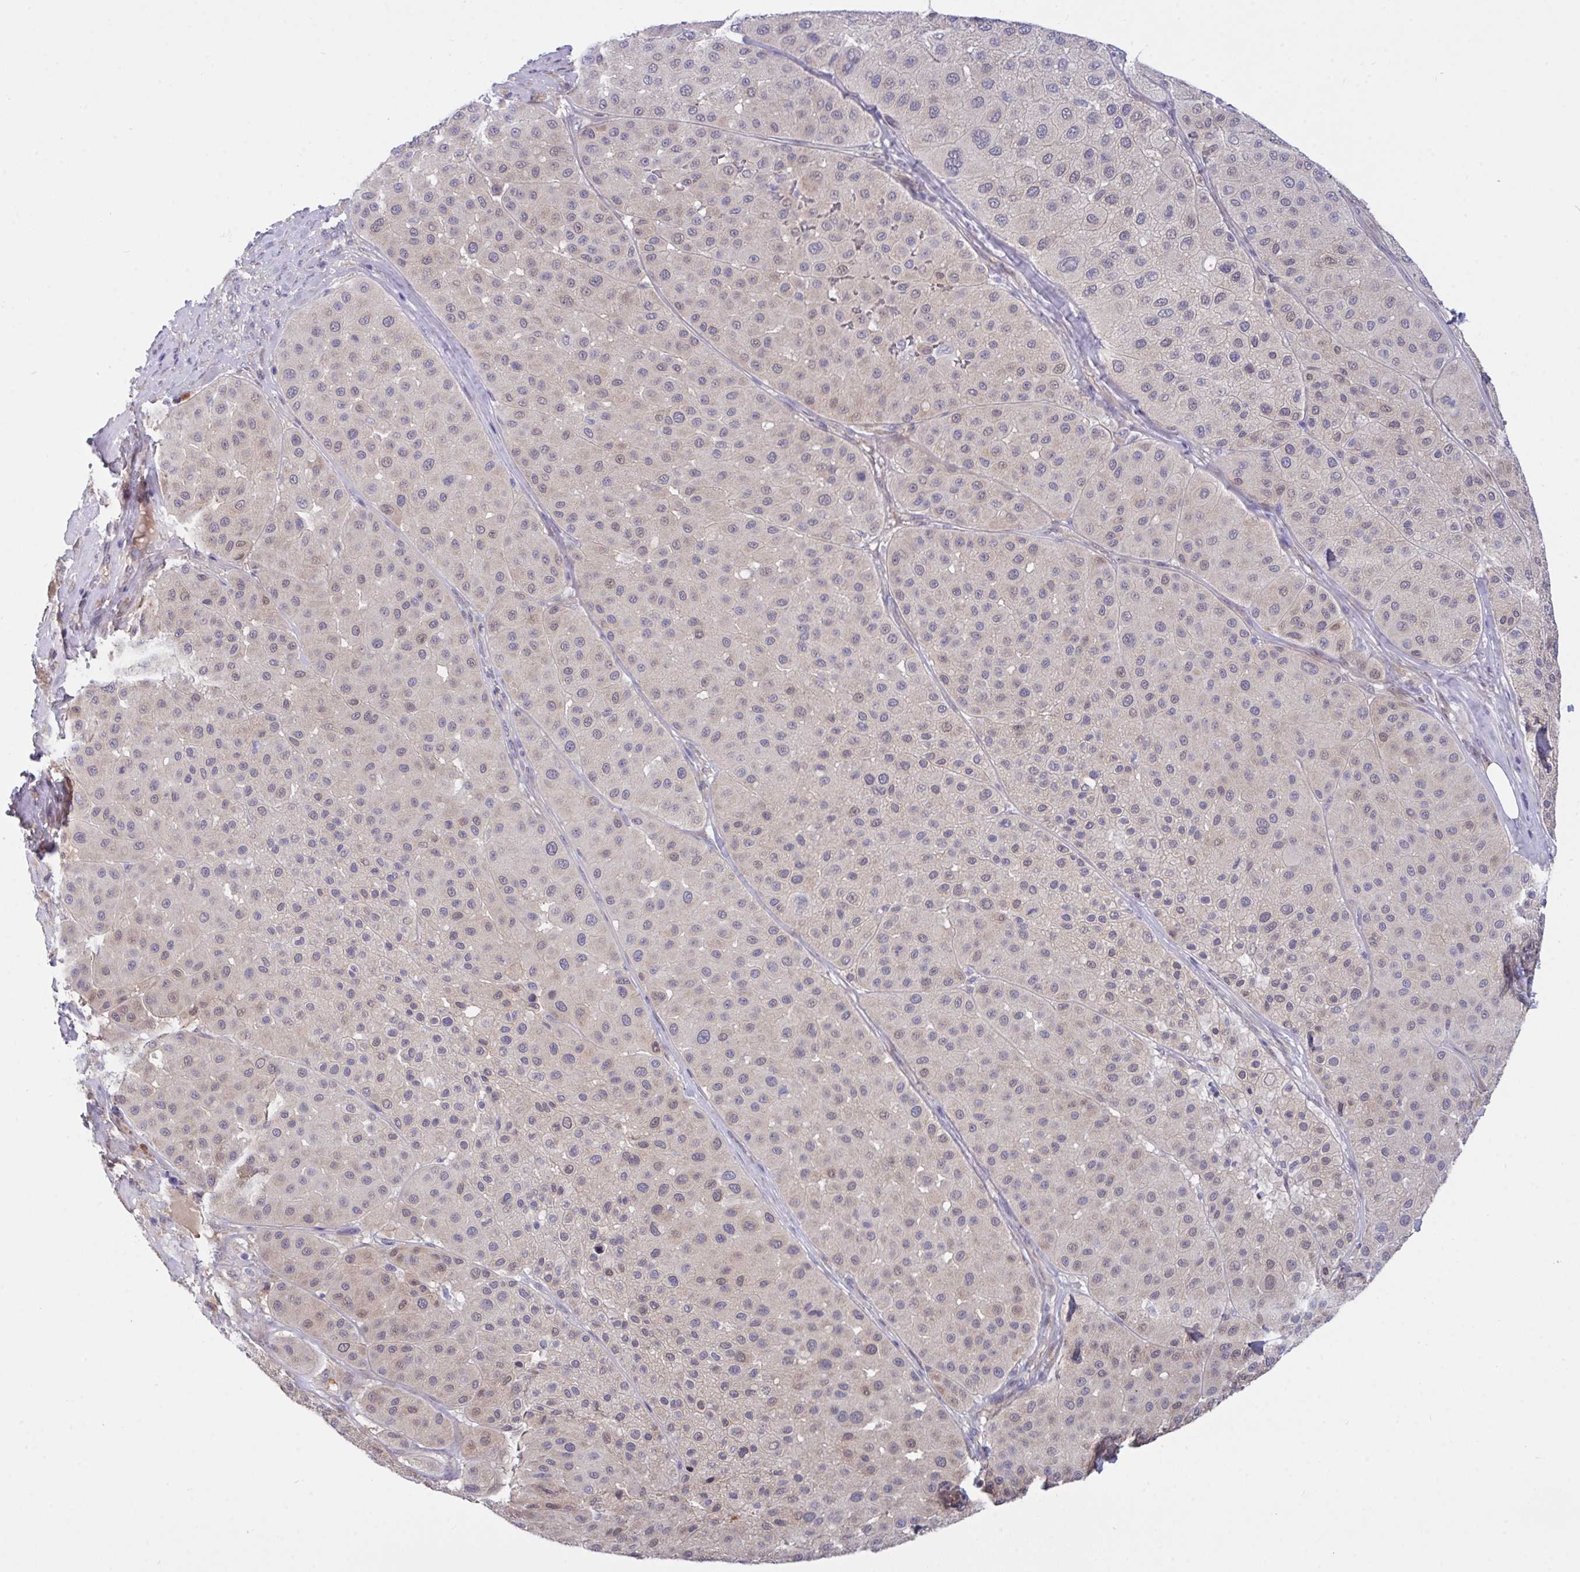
{"staining": {"intensity": "weak", "quantity": "<25%", "location": "nuclear"}, "tissue": "melanoma", "cell_type": "Tumor cells", "image_type": "cancer", "snomed": [{"axis": "morphology", "description": "Malignant melanoma, Metastatic site"}, {"axis": "topography", "description": "Smooth muscle"}], "caption": "Immunohistochemistry image of neoplastic tissue: human malignant melanoma (metastatic site) stained with DAB (3,3'-diaminobenzidine) shows no significant protein staining in tumor cells.", "gene": "L3HYPDH", "patient": {"sex": "male", "age": 41}}